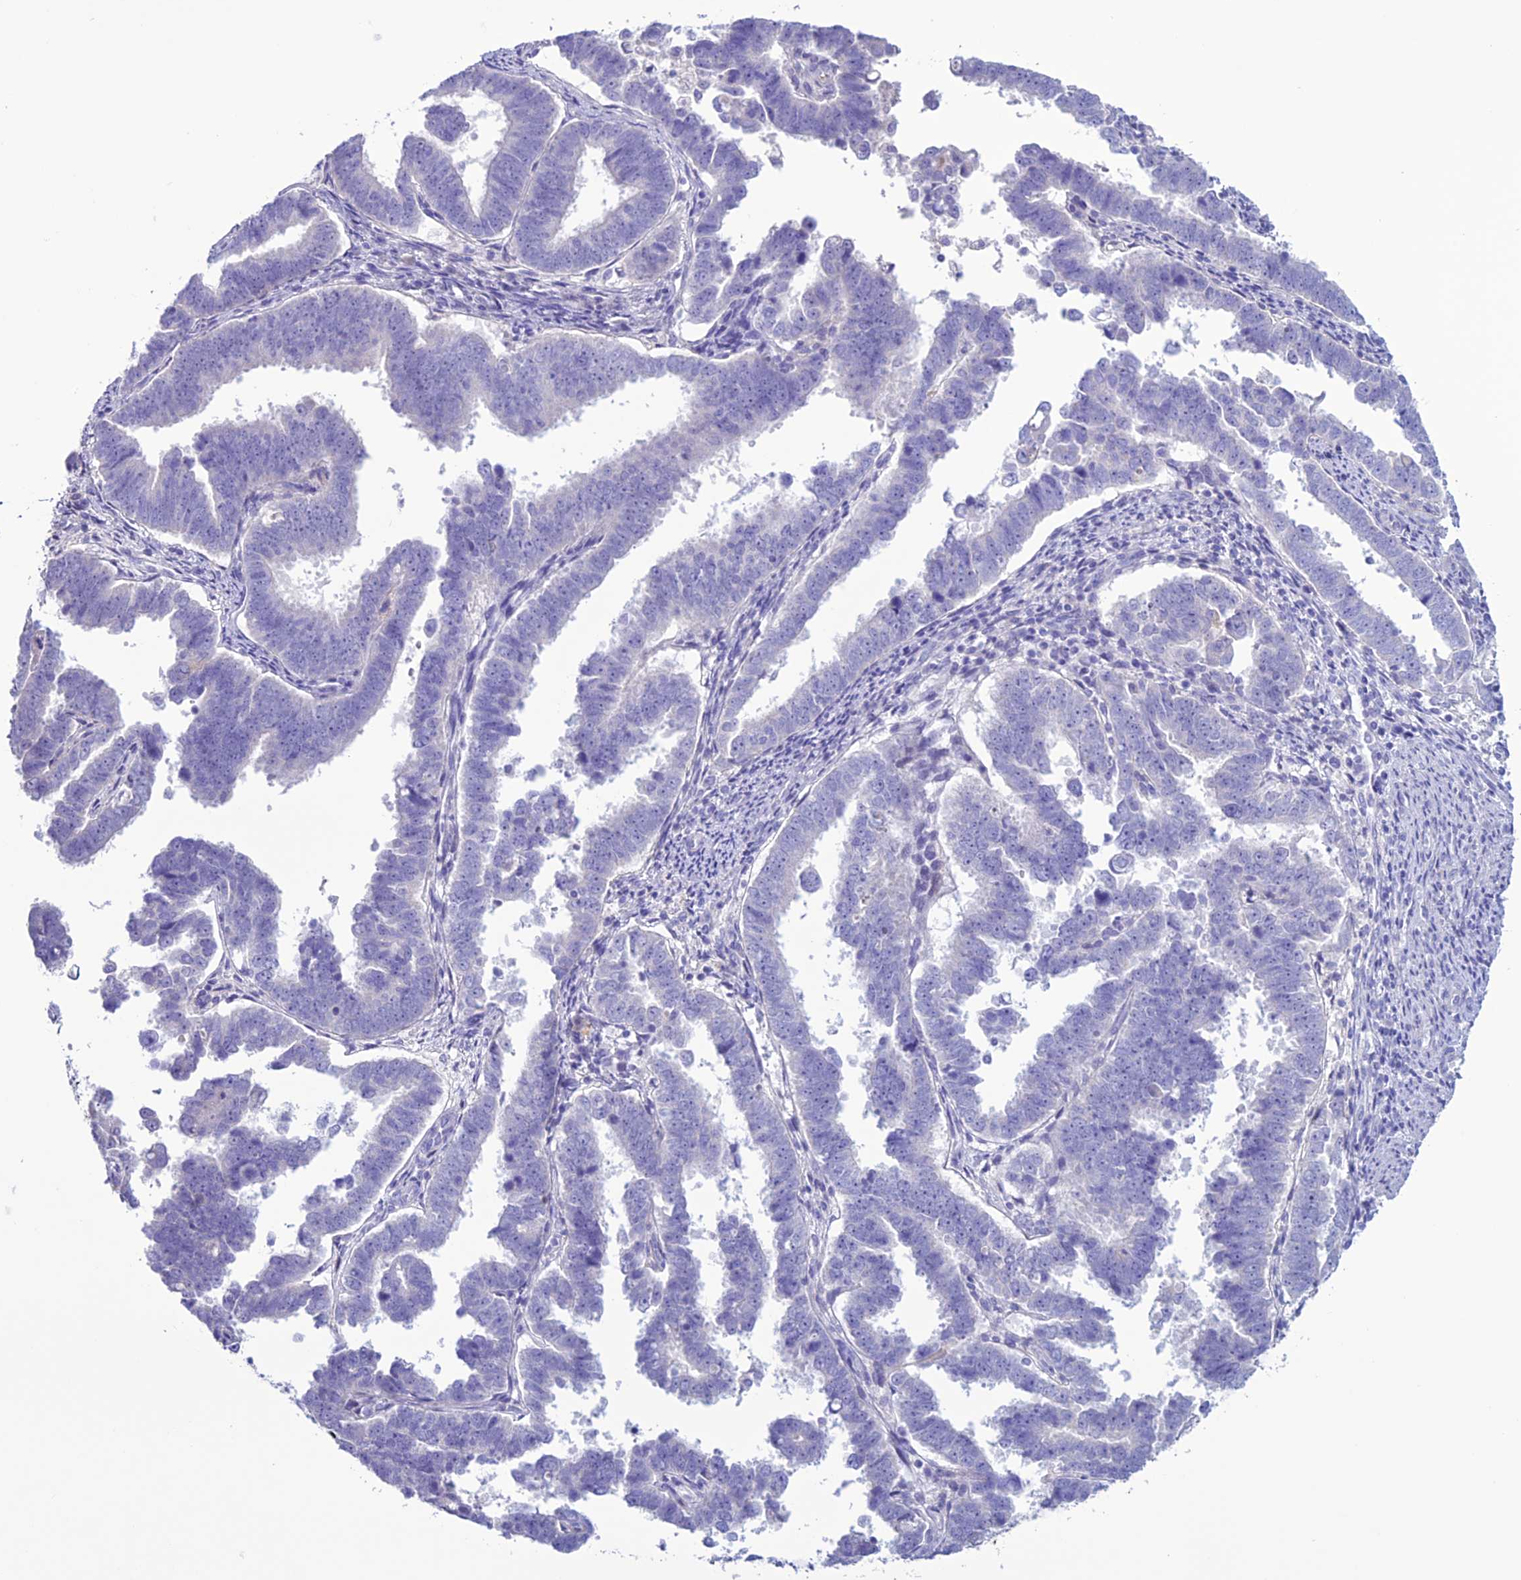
{"staining": {"intensity": "negative", "quantity": "none", "location": "none"}, "tissue": "endometrial cancer", "cell_type": "Tumor cells", "image_type": "cancer", "snomed": [{"axis": "morphology", "description": "Adenocarcinoma, NOS"}, {"axis": "topography", "description": "Endometrium"}], "caption": "An IHC image of adenocarcinoma (endometrial) is shown. There is no staining in tumor cells of adenocarcinoma (endometrial). The staining is performed using DAB (3,3'-diaminobenzidine) brown chromogen with nuclei counter-stained in using hematoxylin.", "gene": "CLEC2L", "patient": {"sex": "female", "age": 75}}